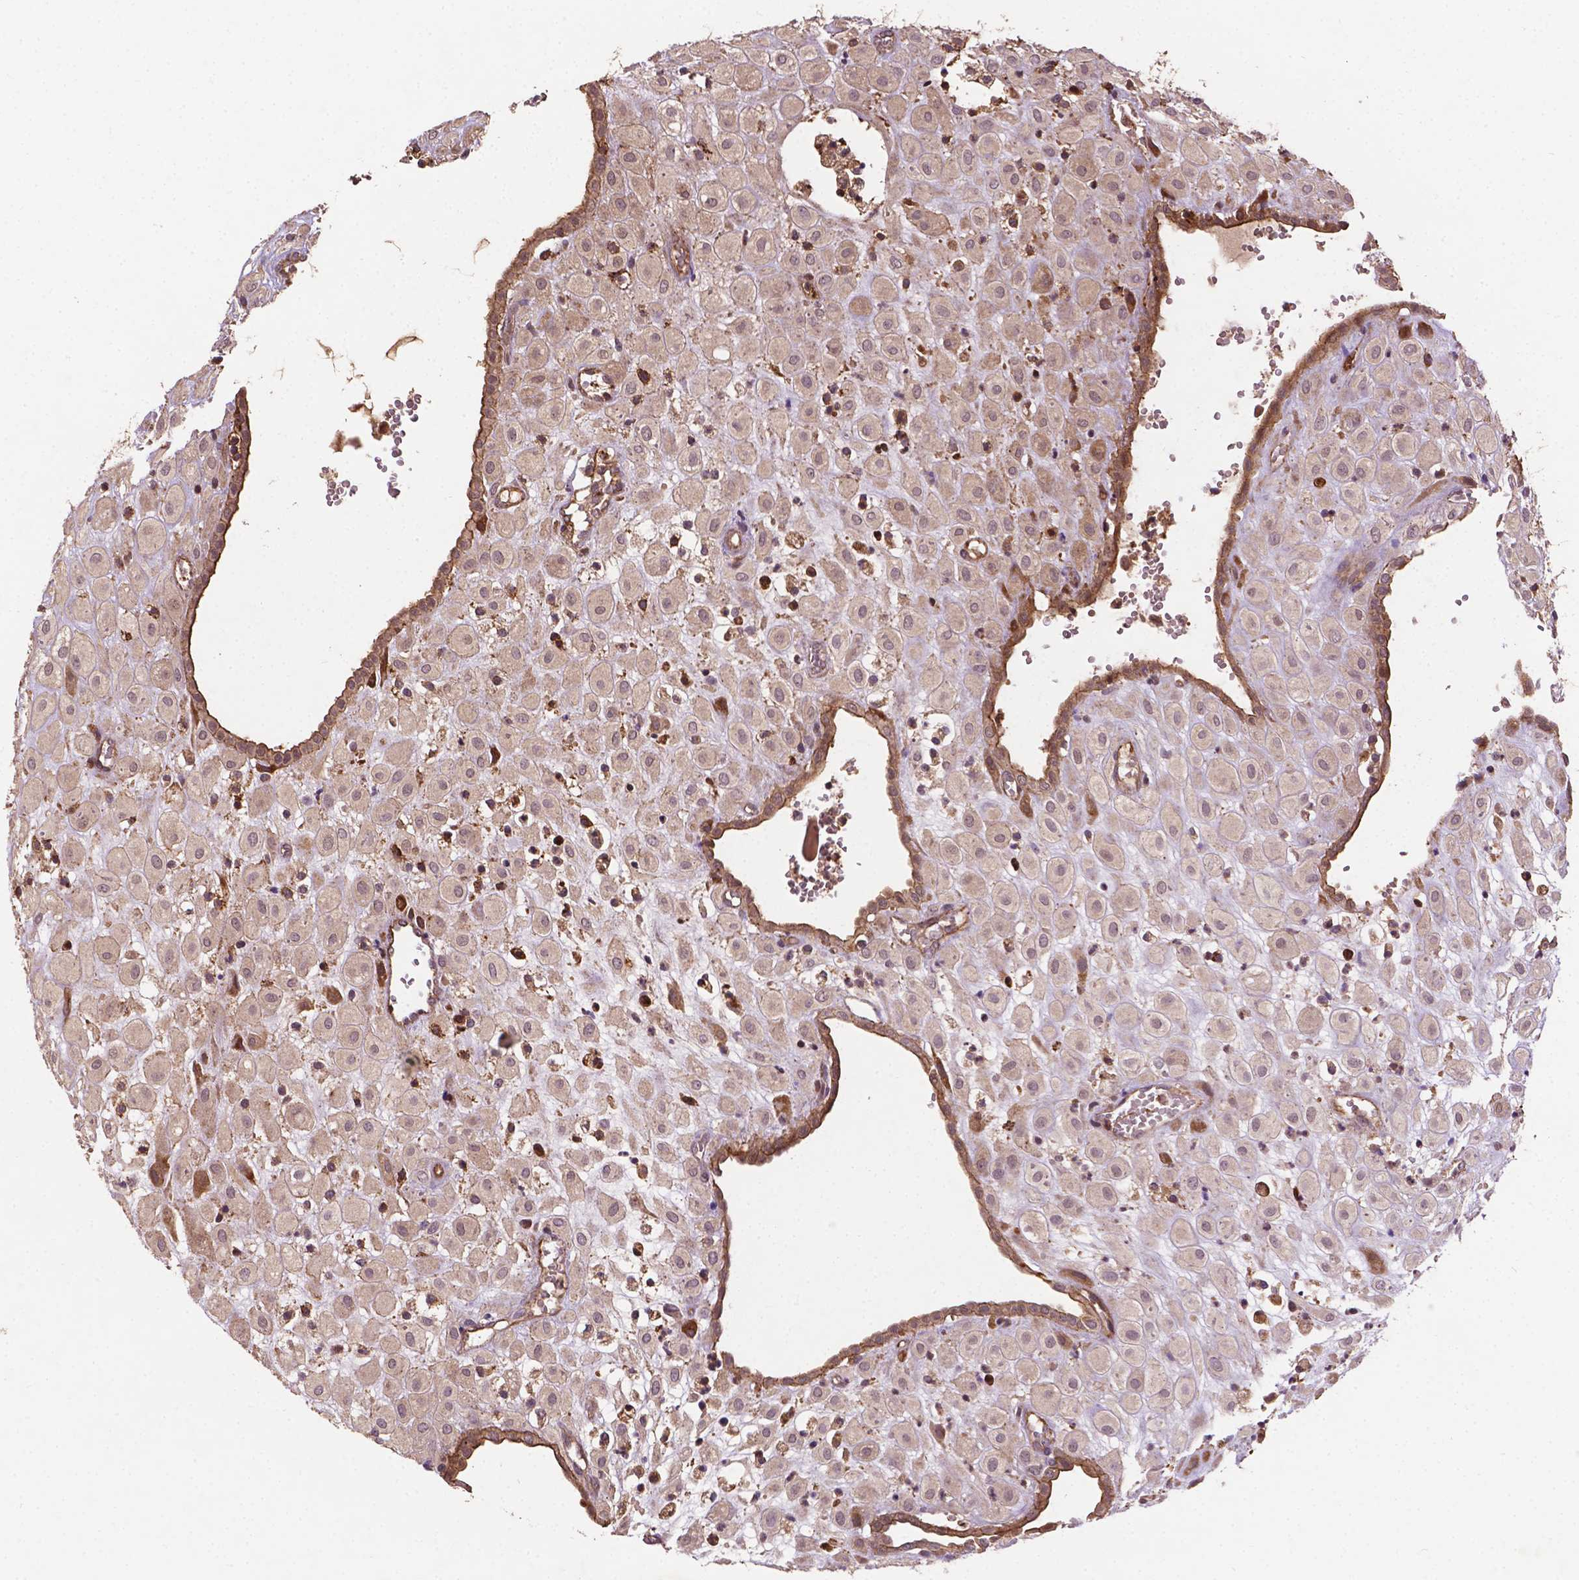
{"staining": {"intensity": "weak", "quantity": ">75%", "location": "cytoplasmic/membranous"}, "tissue": "placenta", "cell_type": "Decidual cells", "image_type": "normal", "snomed": [{"axis": "morphology", "description": "Normal tissue, NOS"}, {"axis": "topography", "description": "Placenta"}], "caption": "The immunohistochemical stain labels weak cytoplasmic/membranous expression in decidual cells of unremarkable placenta.", "gene": "ZMYND19", "patient": {"sex": "female", "age": 24}}